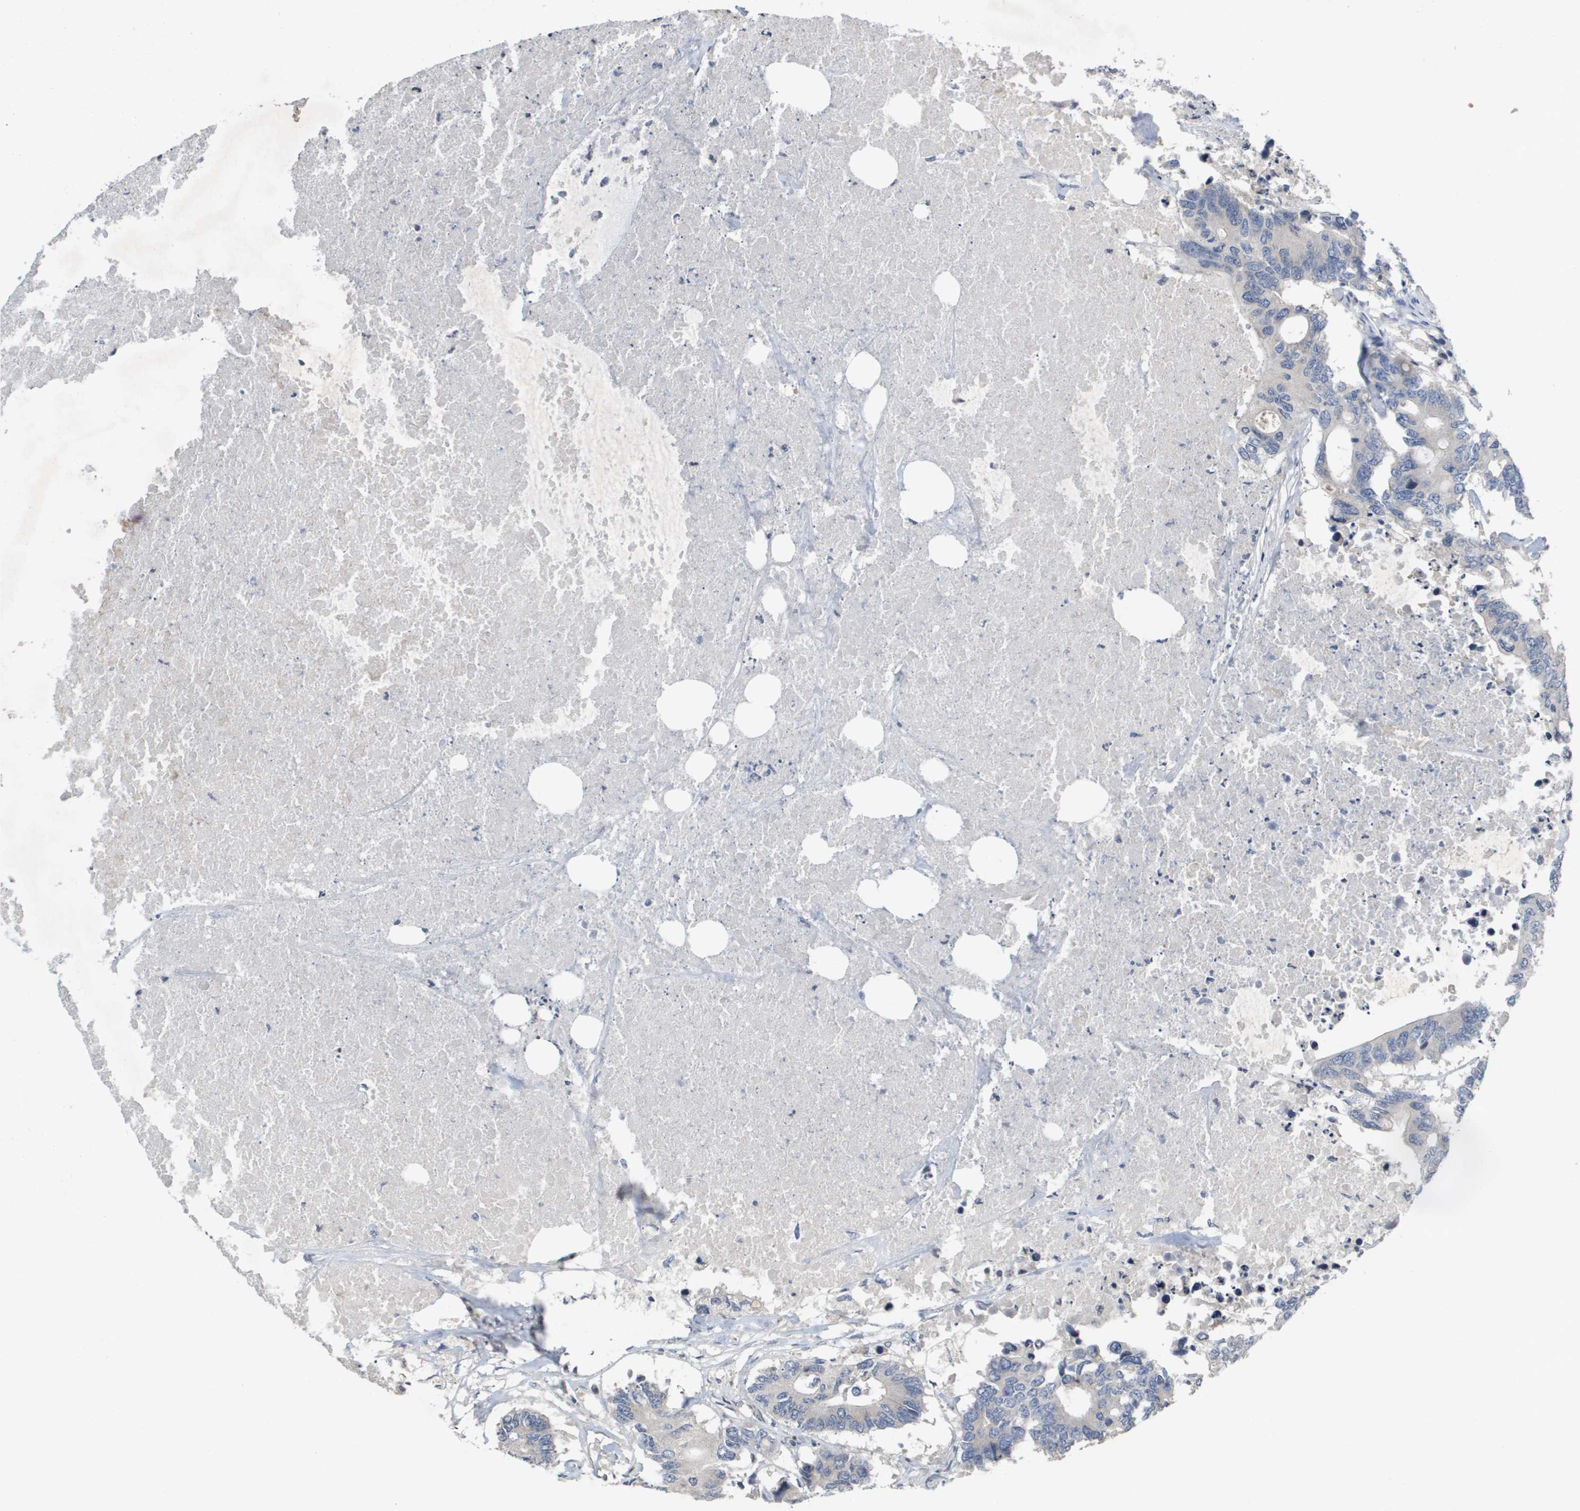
{"staining": {"intensity": "negative", "quantity": "none", "location": "none"}, "tissue": "colorectal cancer", "cell_type": "Tumor cells", "image_type": "cancer", "snomed": [{"axis": "morphology", "description": "Adenocarcinoma, NOS"}, {"axis": "topography", "description": "Colon"}], "caption": "Histopathology image shows no protein positivity in tumor cells of colorectal adenocarcinoma tissue. (Stains: DAB IHC with hematoxylin counter stain, Microscopy: brightfield microscopy at high magnification).", "gene": "CAPN11", "patient": {"sex": "male", "age": 71}}